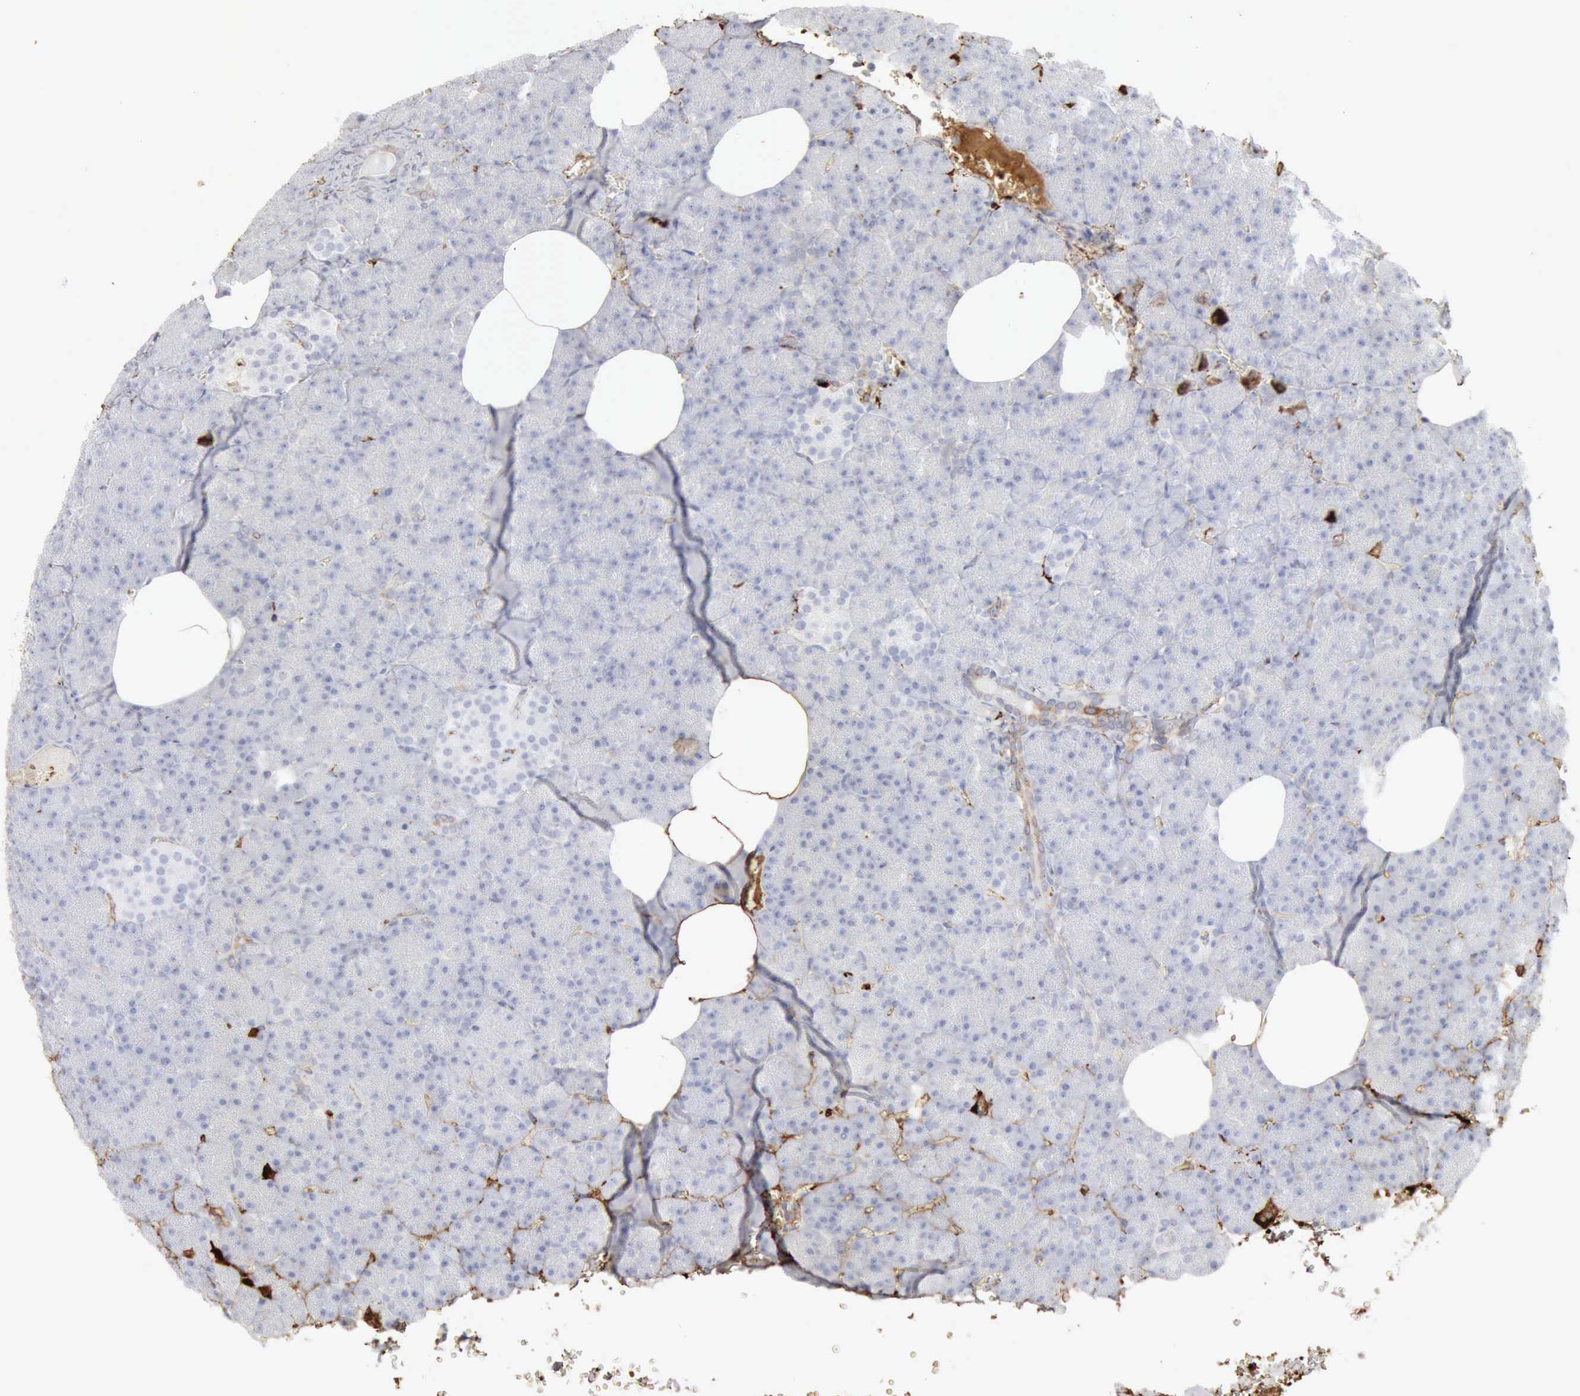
{"staining": {"intensity": "negative", "quantity": "none", "location": "none"}, "tissue": "pancreas", "cell_type": "Exocrine glandular cells", "image_type": "normal", "snomed": [{"axis": "morphology", "description": "Normal tissue, NOS"}, {"axis": "topography", "description": "Pancreas"}], "caption": "Benign pancreas was stained to show a protein in brown. There is no significant positivity in exocrine glandular cells. The staining was performed using DAB to visualize the protein expression in brown, while the nuclei were stained in blue with hematoxylin (Magnification: 20x).", "gene": "C4BPA", "patient": {"sex": "female", "age": 35}}